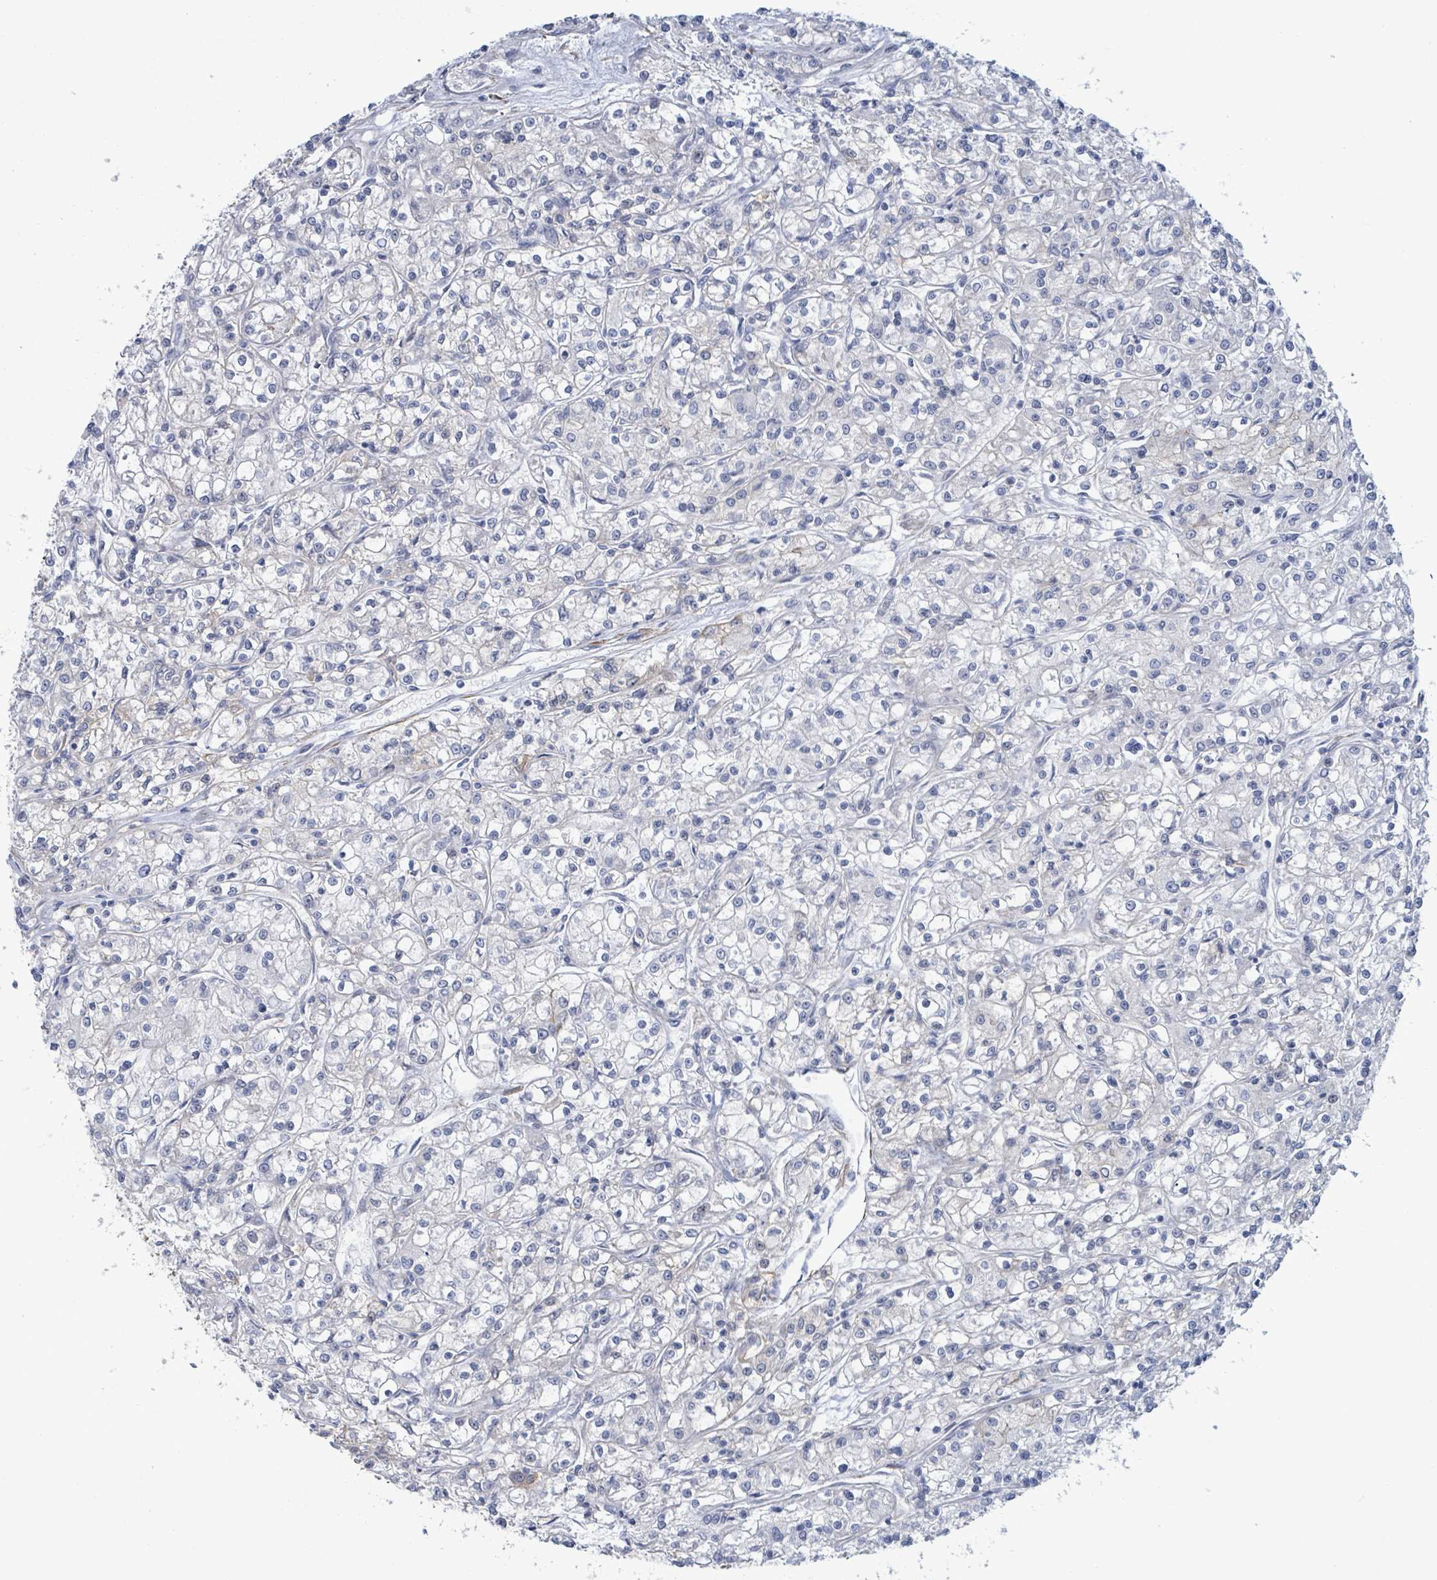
{"staining": {"intensity": "negative", "quantity": "none", "location": "none"}, "tissue": "renal cancer", "cell_type": "Tumor cells", "image_type": "cancer", "snomed": [{"axis": "morphology", "description": "Adenocarcinoma, NOS"}, {"axis": "topography", "description": "Kidney"}], "caption": "Tumor cells show no significant expression in renal cancer (adenocarcinoma).", "gene": "DMRTC1B", "patient": {"sex": "female", "age": 59}}